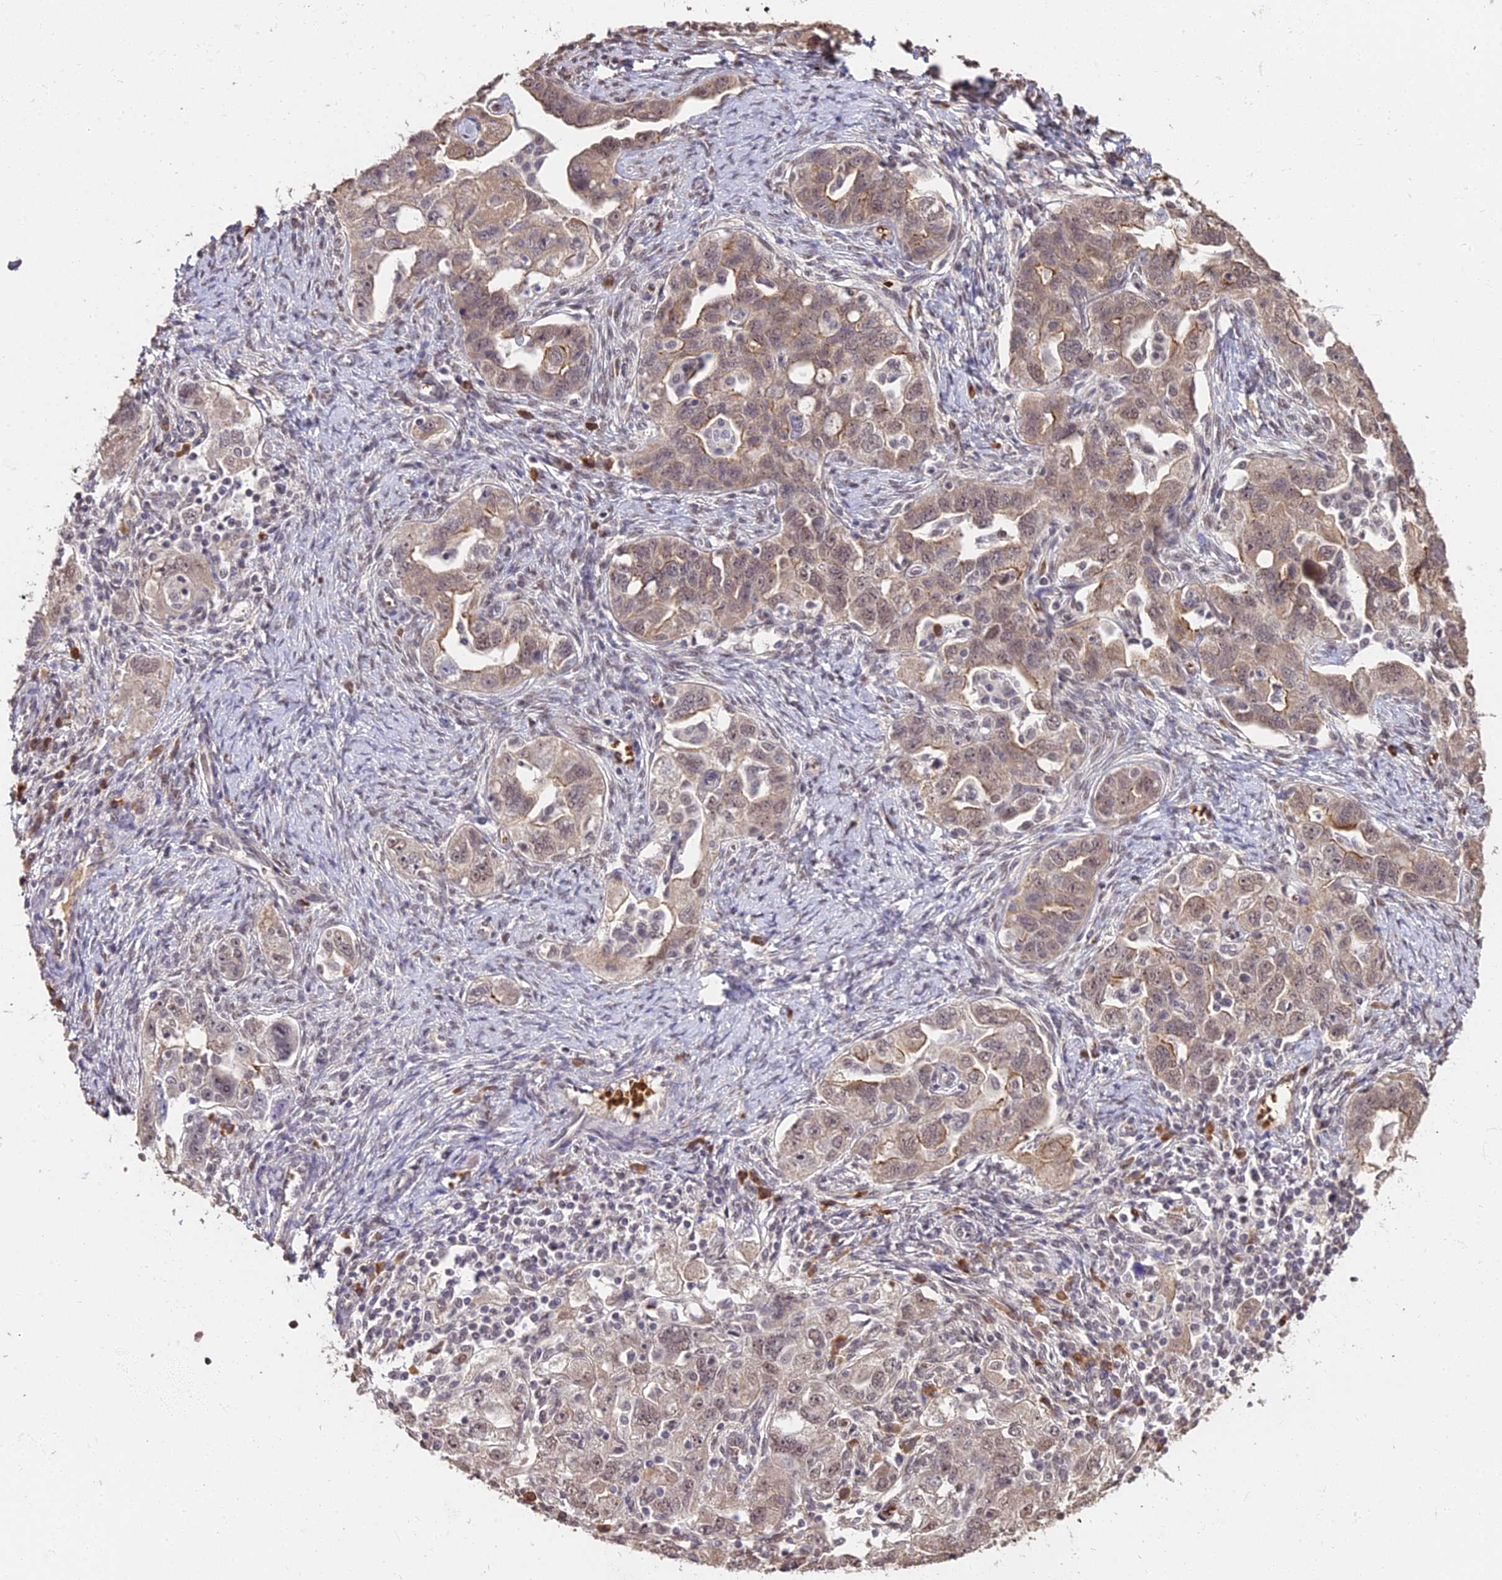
{"staining": {"intensity": "weak", "quantity": "25%-75%", "location": "cytoplasmic/membranous"}, "tissue": "ovarian cancer", "cell_type": "Tumor cells", "image_type": "cancer", "snomed": [{"axis": "morphology", "description": "Carcinoma, NOS"}, {"axis": "morphology", "description": "Cystadenocarcinoma, serous, NOS"}, {"axis": "topography", "description": "Ovary"}], "caption": "This image shows IHC staining of human ovarian cancer (serous cystadenocarcinoma), with low weak cytoplasmic/membranous positivity in approximately 25%-75% of tumor cells.", "gene": "ZDBF2", "patient": {"sex": "female", "age": 69}}